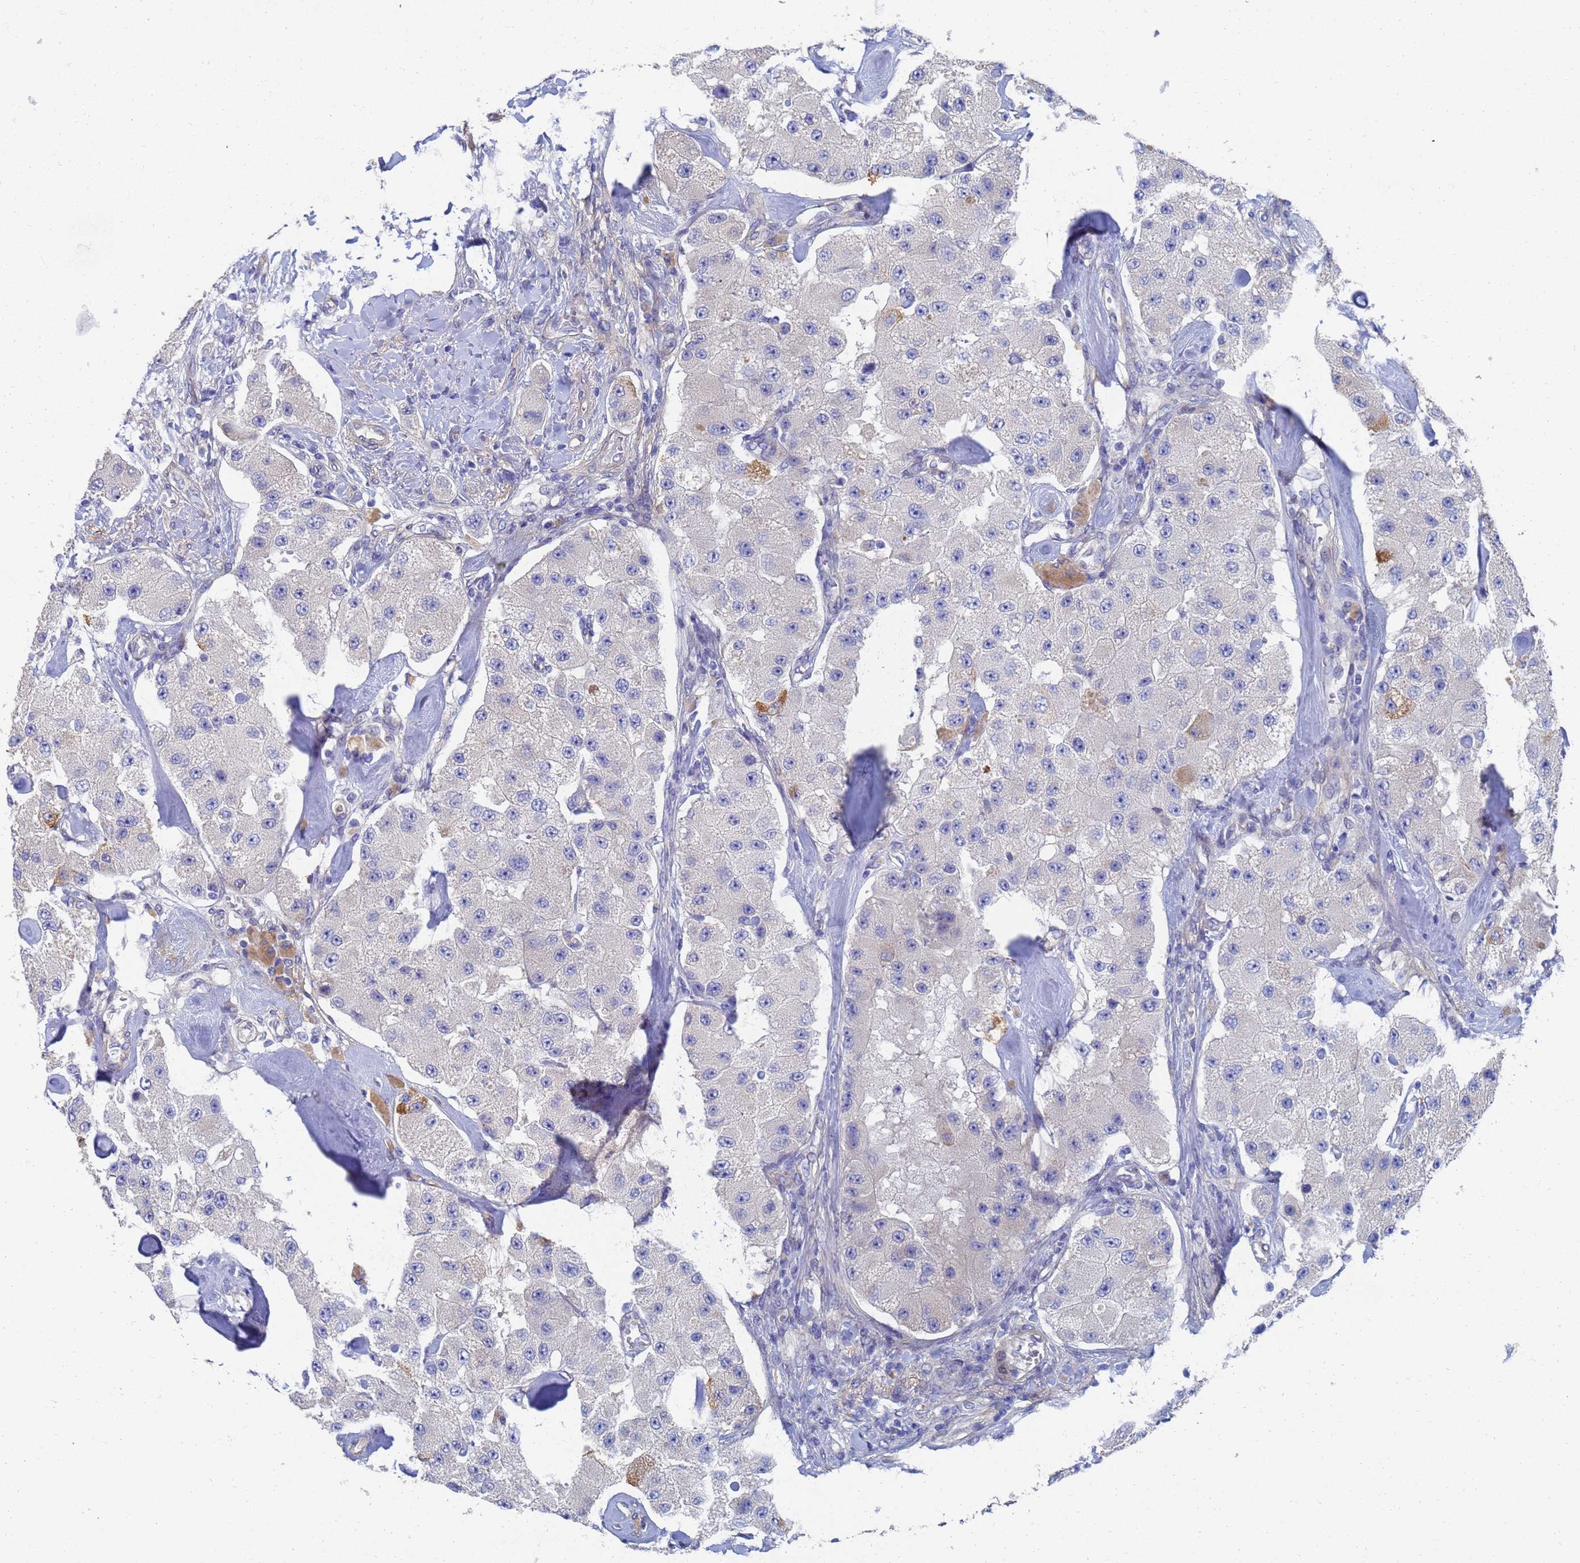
{"staining": {"intensity": "negative", "quantity": "none", "location": "none"}, "tissue": "carcinoid", "cell_type": "Tumor cells", "image_type": "cancer", "snomed": [{"axis": "morphology", "description": "Carcinoid, malignant, NOS"}, {"axis": "topography", "description": "Pancreas"}], "caption": "The immunohistochemistry image has no significant positivity in tumor cells of malignant carcinoid tissue.", "gene": "LBX2", "patient": {"sex": "male", "age": 41}}